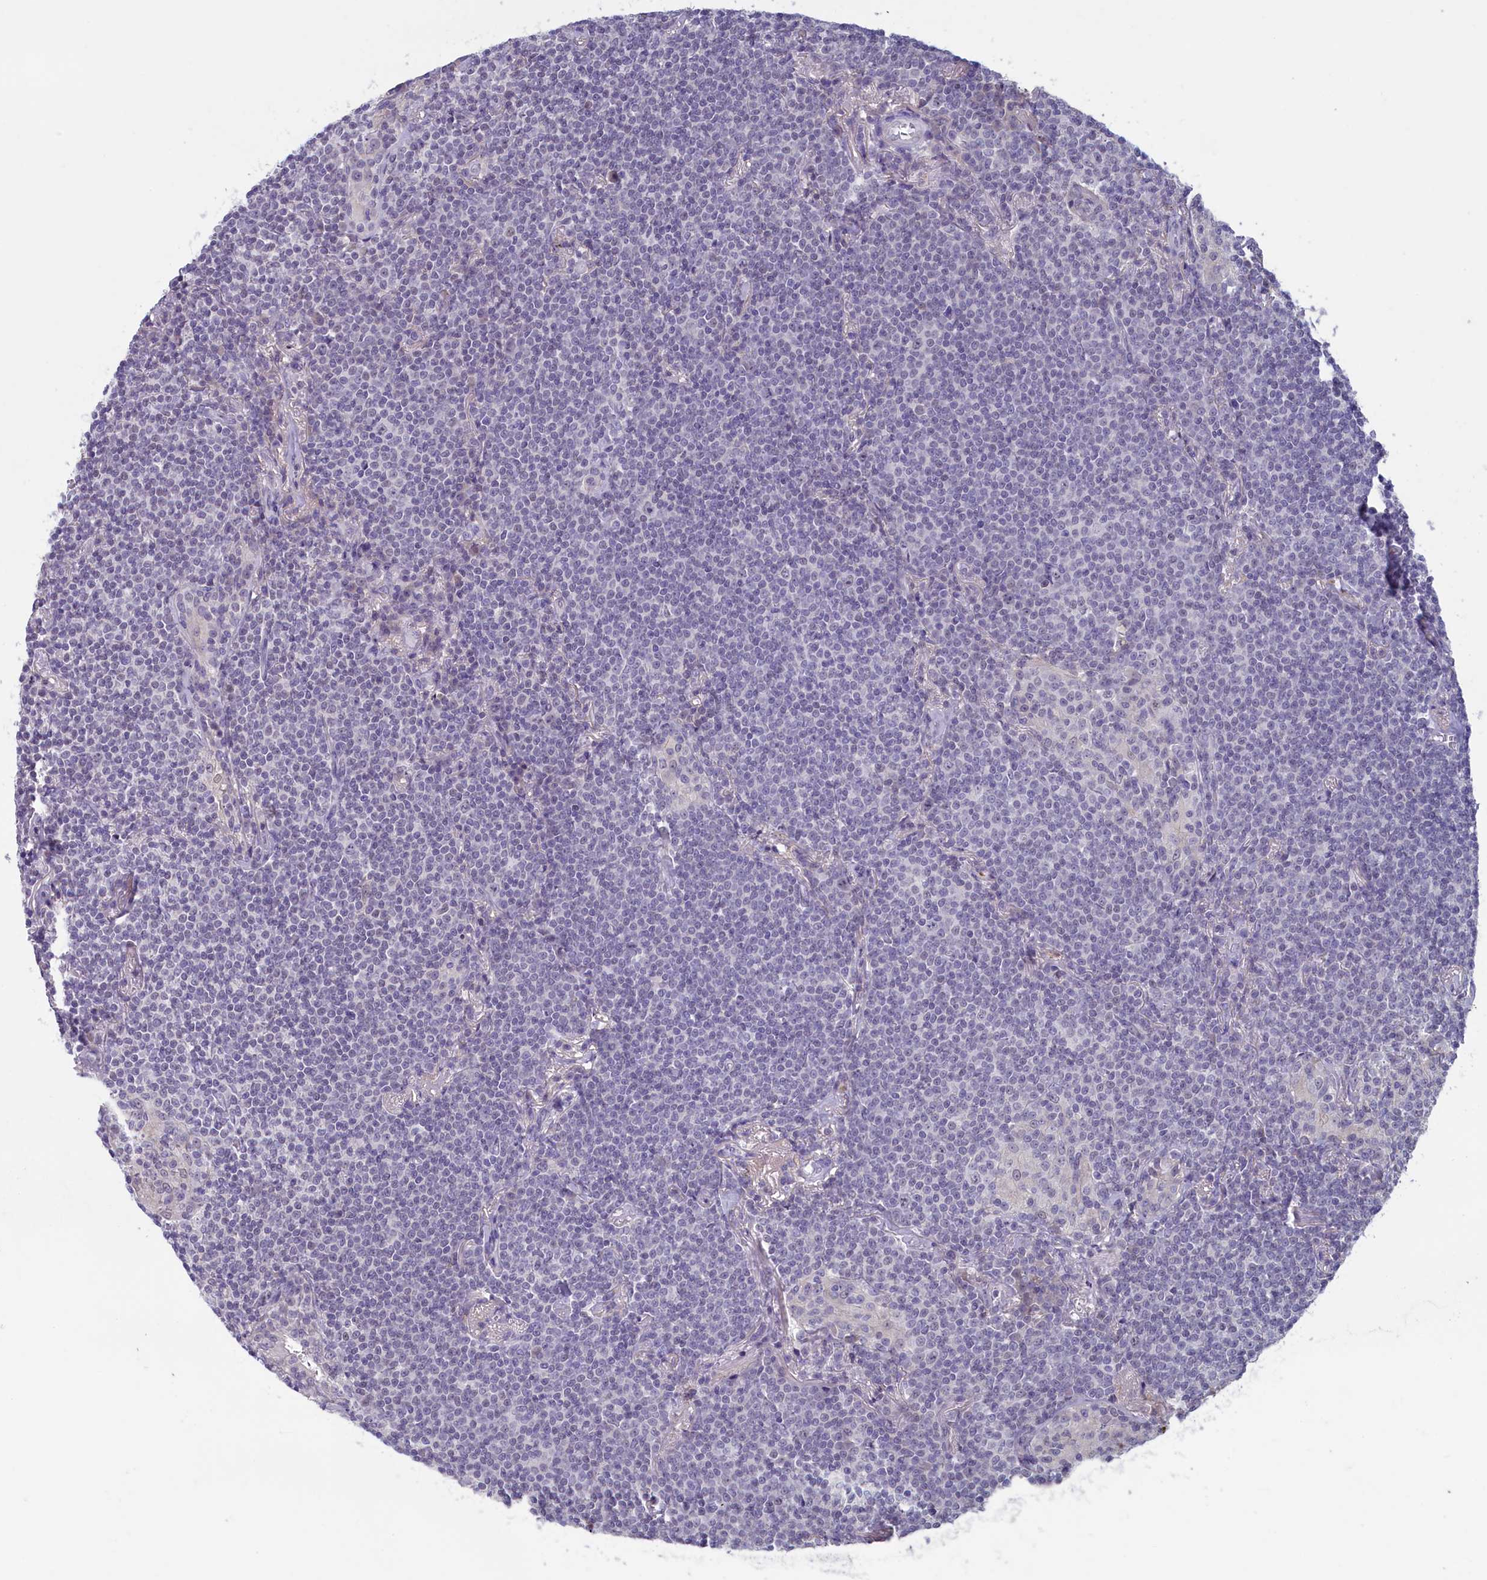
{"staining": {"intensity": "negative", "quantity": "none", "location": "none"}, "tissue": "lymphoma", "cell_type": "Tumor cells", "image_type": "cancer", "snomed": [{"axis": "morphology", "description": "Malignant lymphoma, non-Hodgkin's type, Low grade"}, {"axis": "topography", "description": "Lung"}], "caption": "A high-resolution image shows IHC staining of malignant lymphoma, non-Hodgkin's type (low-grade), which reveals no significant expression in tumor cells.", "gene": "ATF7IP2", "patient": {"sex": "female", "age": 71}}